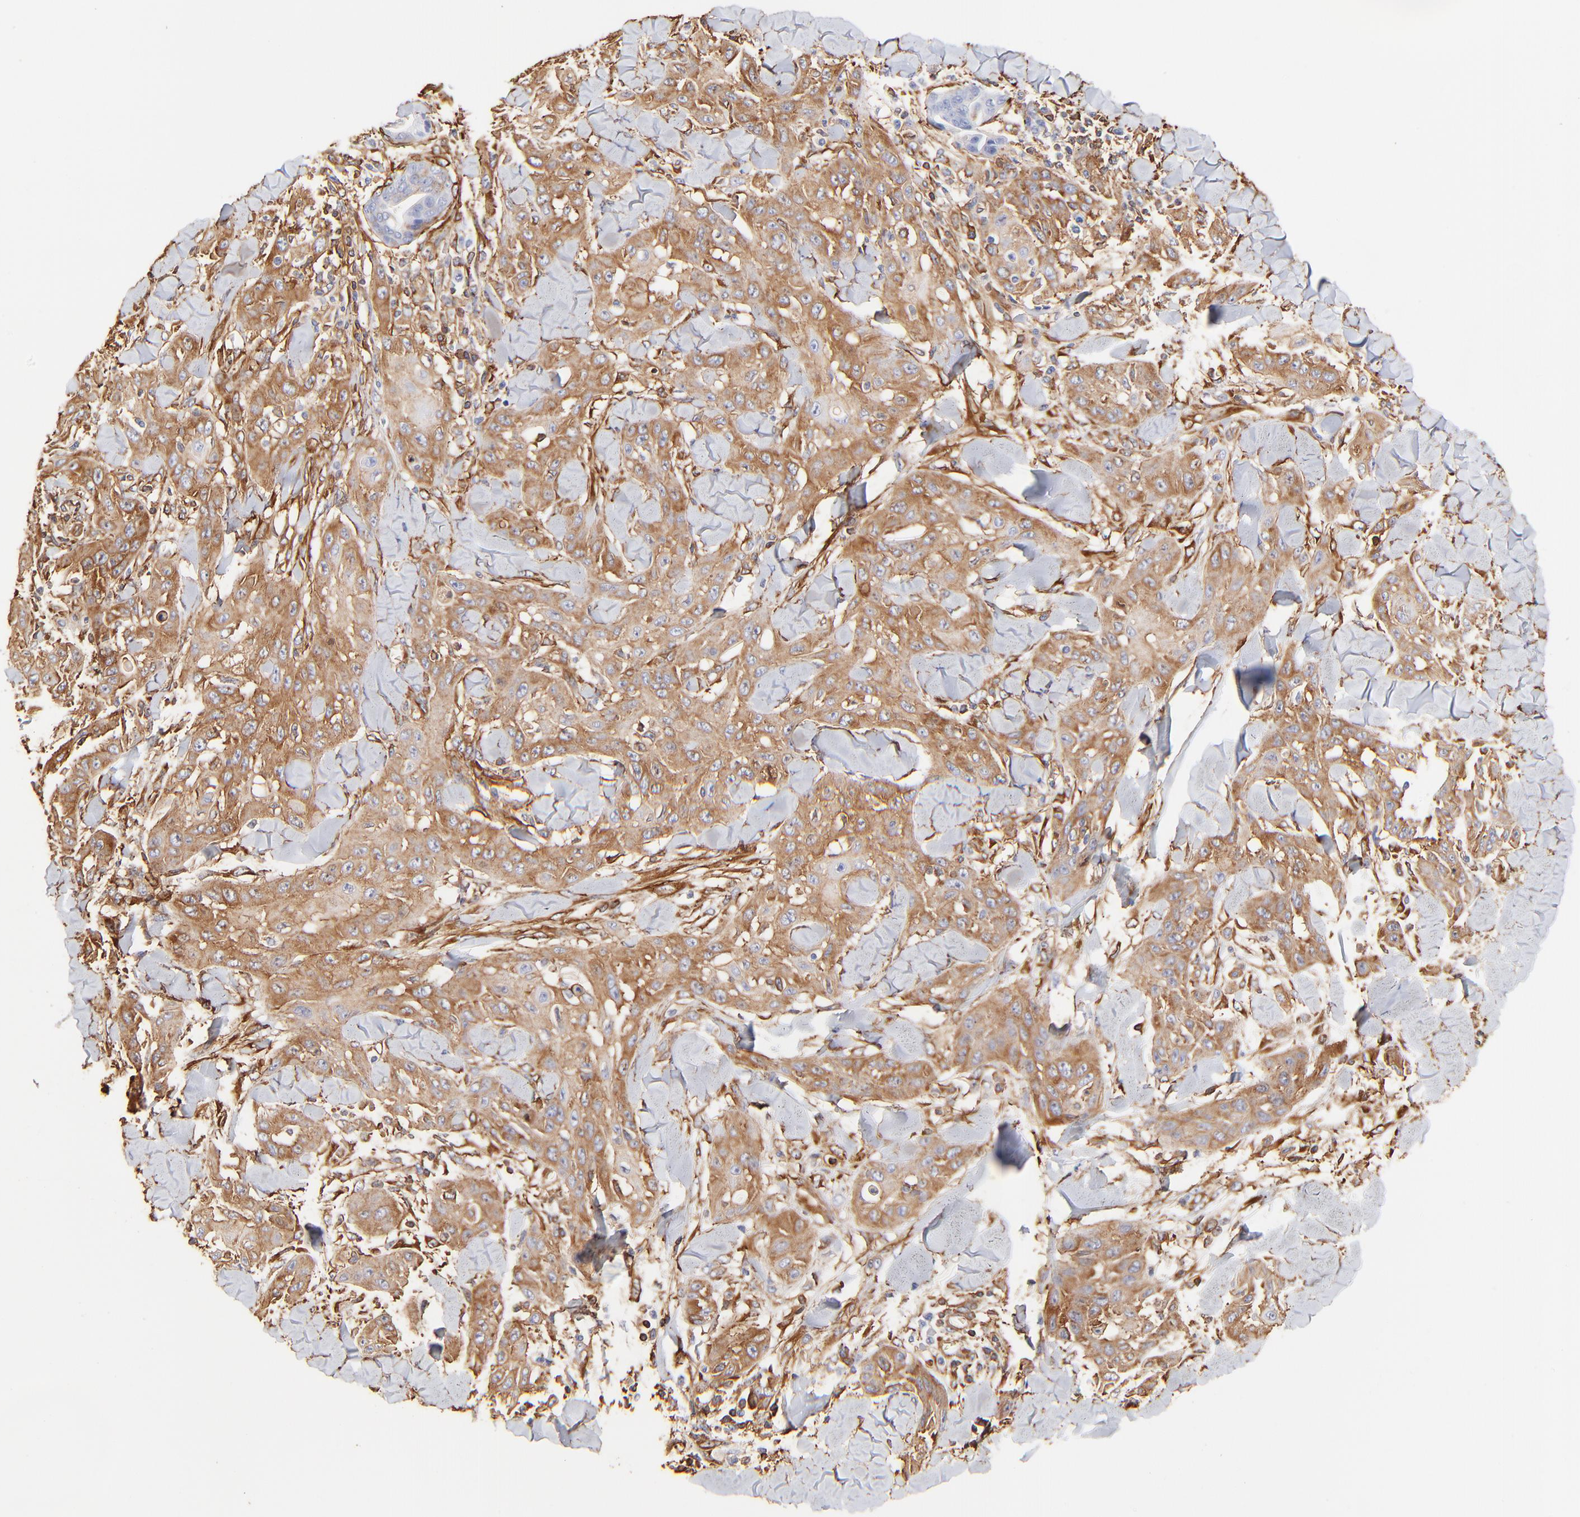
{"staining": {"intensity": "strong", "quantity": ">75%", "location": "cytoplasmic/membranous"}, "tissue": "skin cancer", "cell_type": "Tumor cells", "image_type": "cancer", "snomed": [{"axis": "morphology", "description": "Squamous cell carcinoma, NOS"}, {"axis": "topography", "description": "Skin"}], "caption": "Immunohistochemistry (DAB) staining of human skin cancer (squamous cell carcinoma) demonstrates strong cytoplasmic/membranous protein positivity in about >75% of tumor cells.", "gene": "FLNA", "patient": {"sex": "male", "age": 24}}